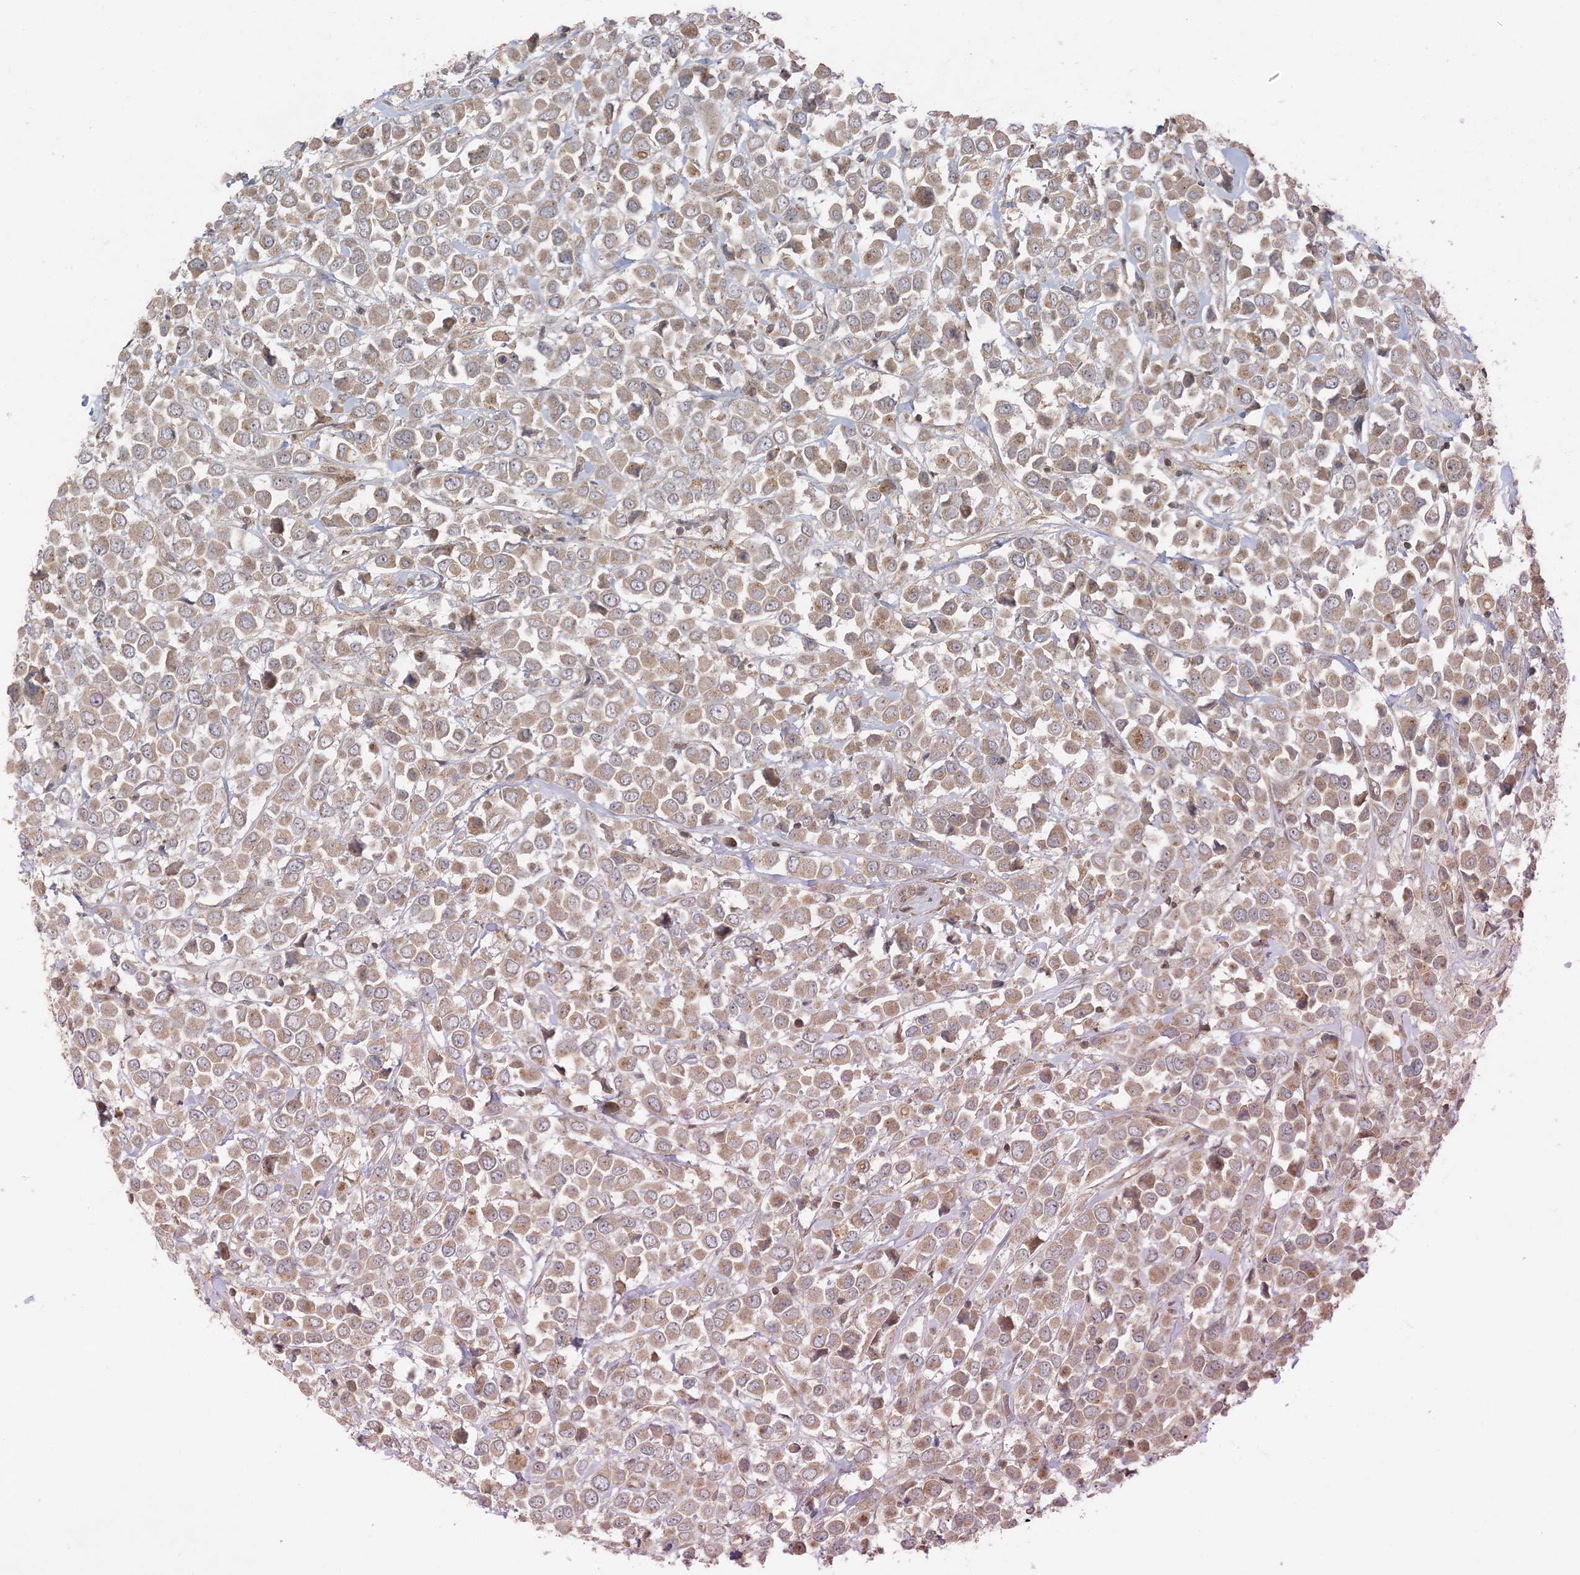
{"staining": {"intensity": "weak", "quantity": ">75%", "location": "cytoplasmic/membranous"}, "tissue": "breast cancer", "cell_type": "Tumor cells", "image_type": "cancer", "snomed": [{"axis": "morphology", "description": "Duct carcinoma"}, {"axis": "topography", "description": "Breast"}], "caption": "Human breast infiltrating ductal carcinoma stained with a brown dye exhibits weak cytoplasmic/membranous positive expression in approximately >75% of tumor cells.", "gene": "OBI1", "patient": {"sex": "female", "age": 61}}